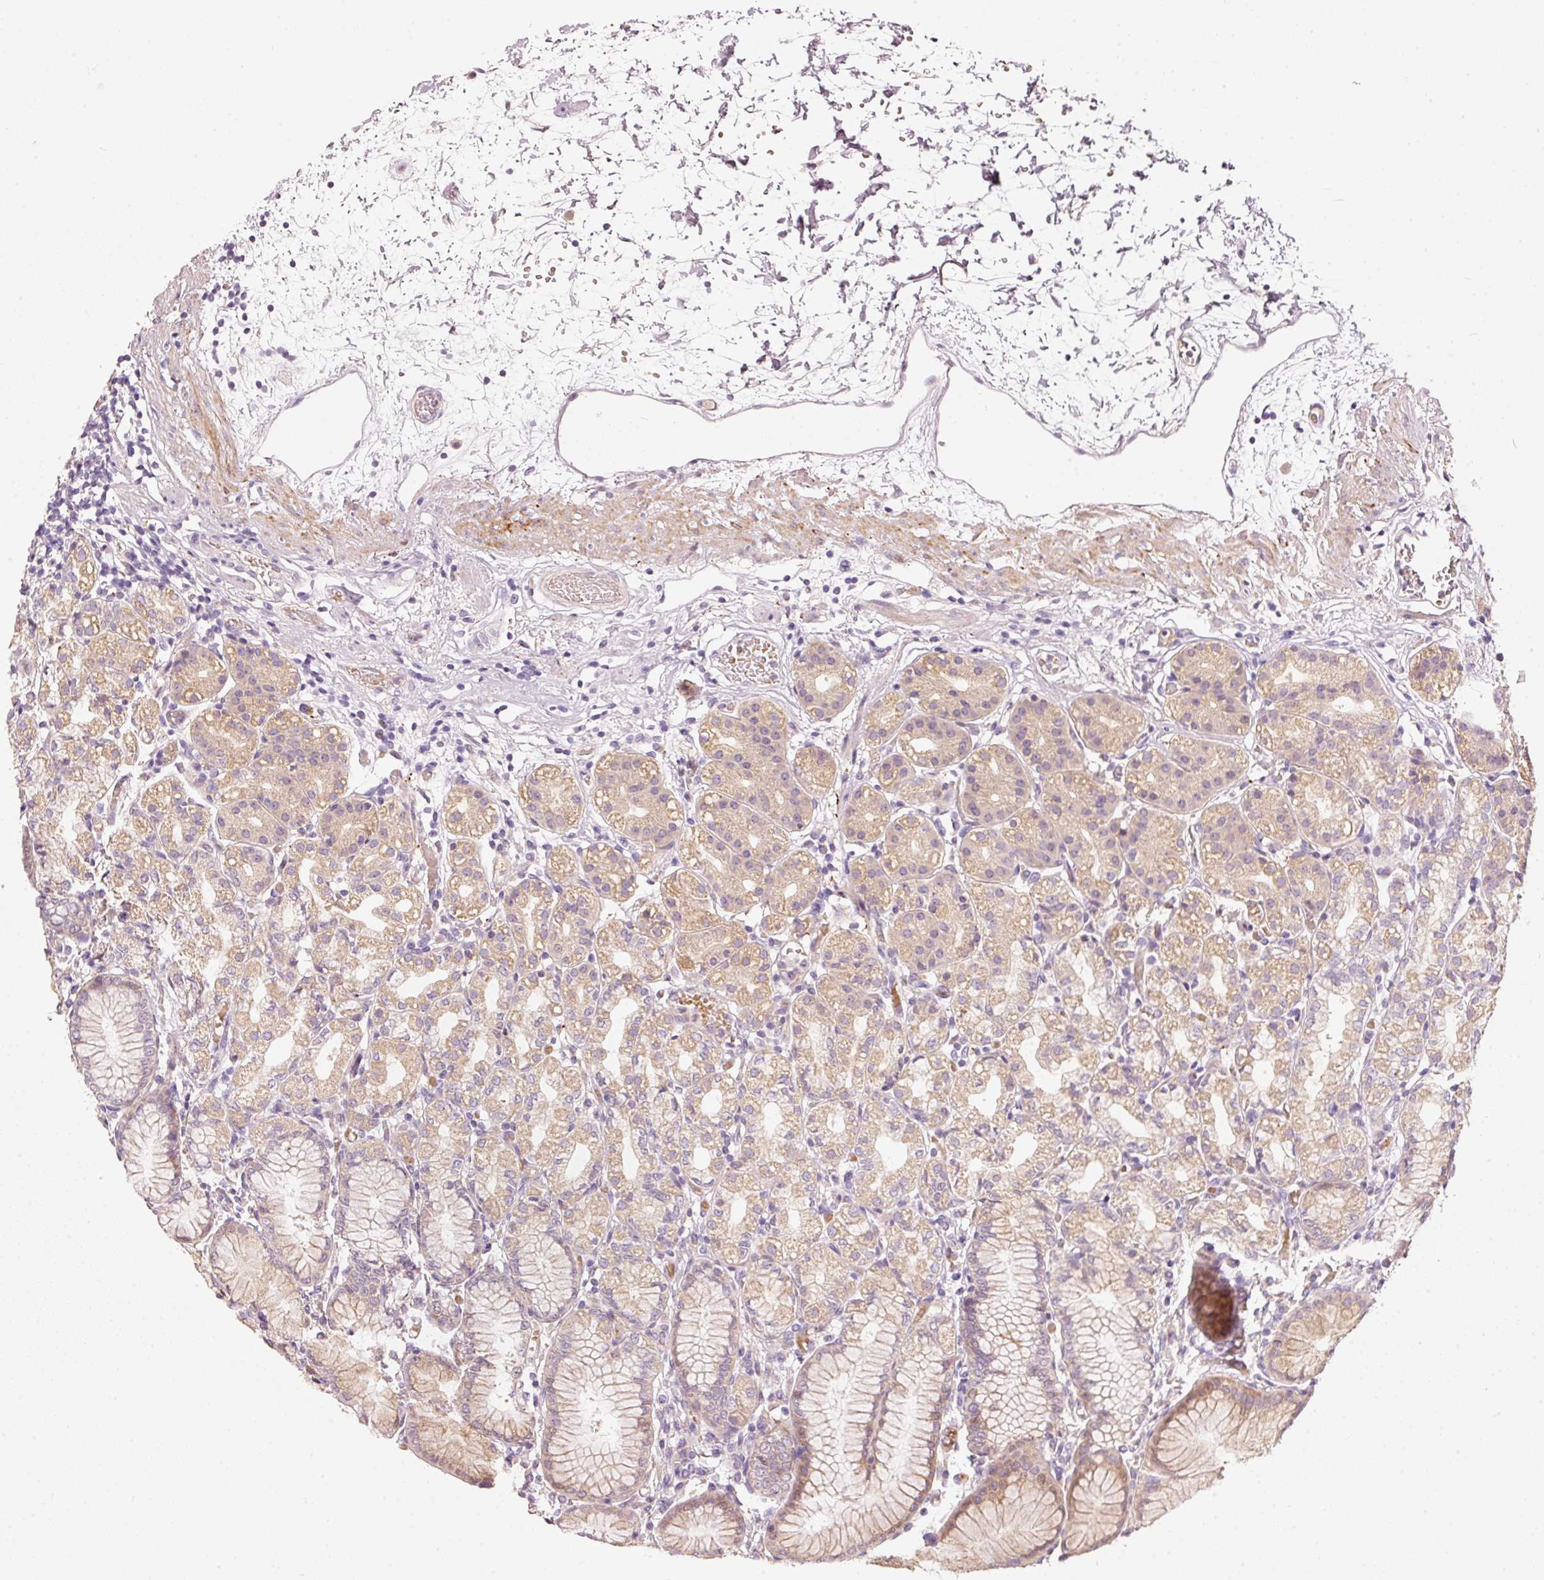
{"staining": {"intensity": "moderate", "quantity": "25%-75%", "location": "cytoplasmic/membranous"}, "tissue": "stomach", "cell_type": "Glandular cells", "image_type": "normal", "snomed": [{"axis": "morphology", "description": "Normal tissue, NOS"}, {"axis": "topography", "description": "Stomach"}], "caption": "A brown stain labels moderate cytoplasmic/membranous staining of a protein in glandular cells of unremarkable stomach.", "gene": "KLHL21", "patient": {"sex": "female", "age": 57}}